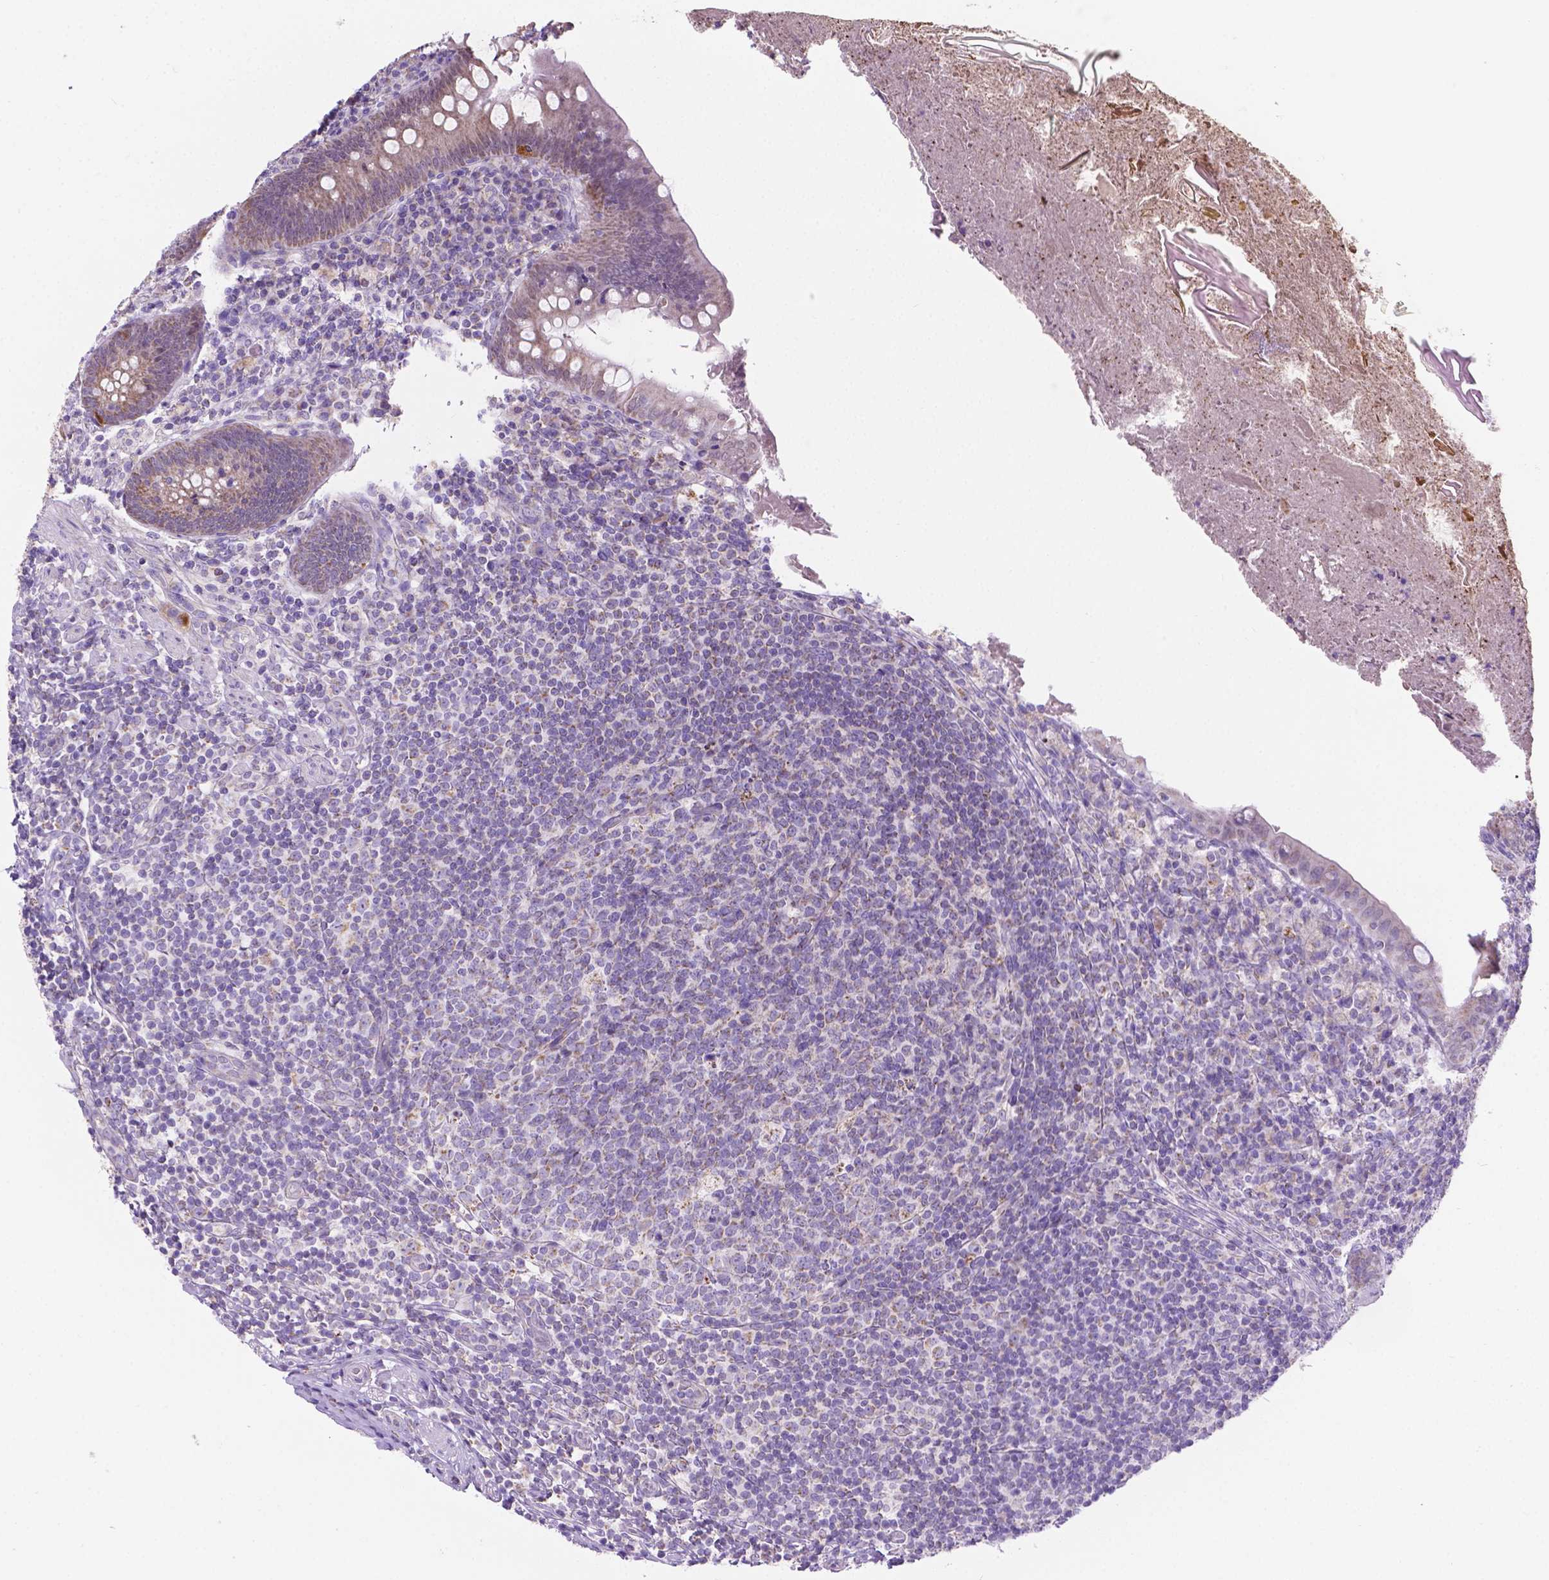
{"staining": {"intensity": "weak", "quantity": "<25%", "location": "cytoplasmic/membranous"}, "tissue": "appendix", "cell_type": "Glandular cells", "image_type": "normal", "snomed": [{"axis": "morphology", "description": "Normal tissue, NOS"}, {"axis": "topography", "description": "Appendix"}], "caption": "The immunohistochemistry image has no significant positivity in glandular cells of appendix.", "gene": "CSPG5", "patient": {"sex": "male", "age": 47}}